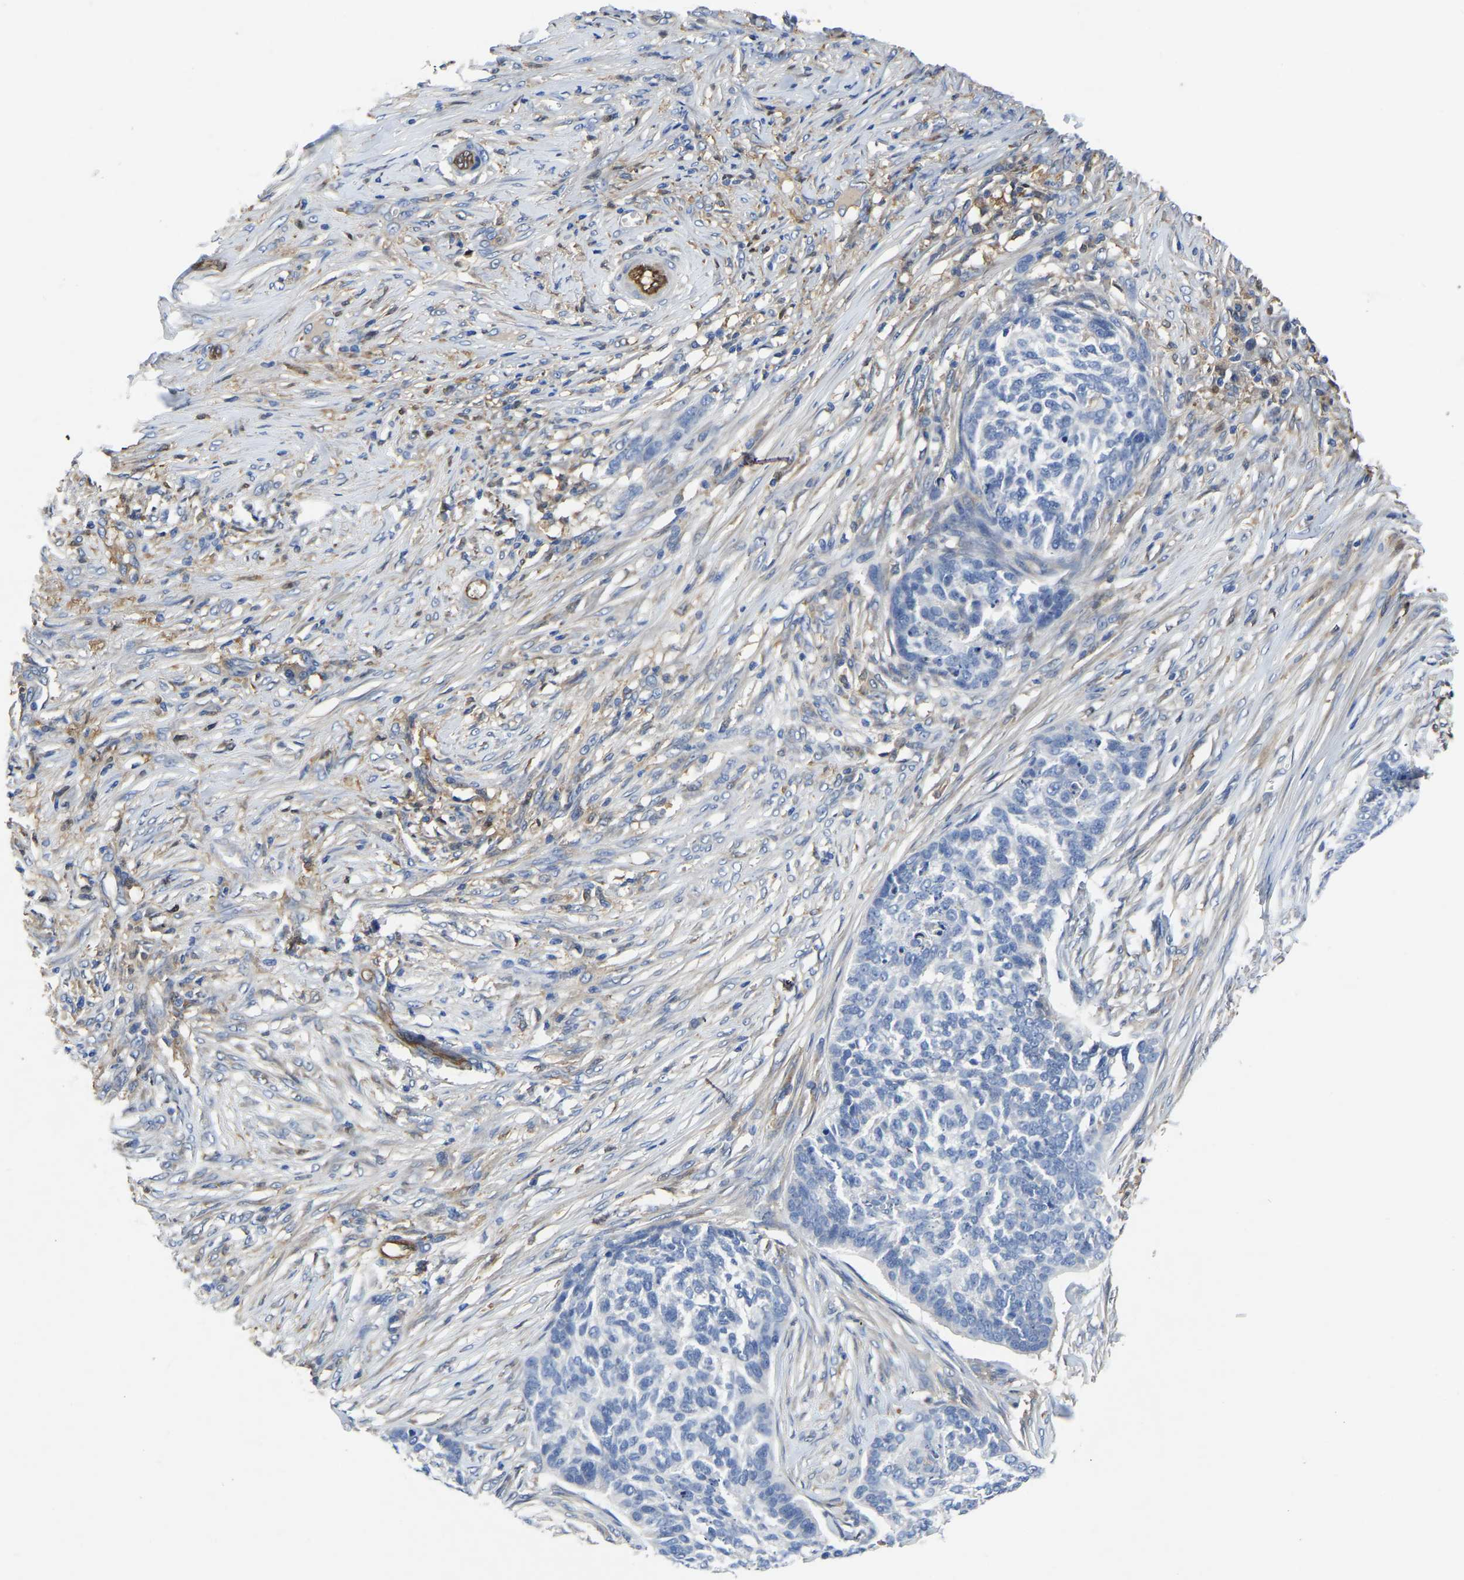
{"staining": {"intensity": "negative", "quantity": "none", "location": "none"}, "tissue": "skin cancer", "cell_type": "Tumor cells", "image_type": "cancer", "snomed": [{"axis": "morphology", "description": "Basal cell carcinoma"}, {"axis": "topography", "description": "Skin"}], "caption": "IHC micrograph of neoplastic tissue: human skin basal cell carcinoma stained with DAB displays no significant protein expression in tumor cells.", "gene": "ATG2B", "patient": {"sex": "male", "age": 85}}